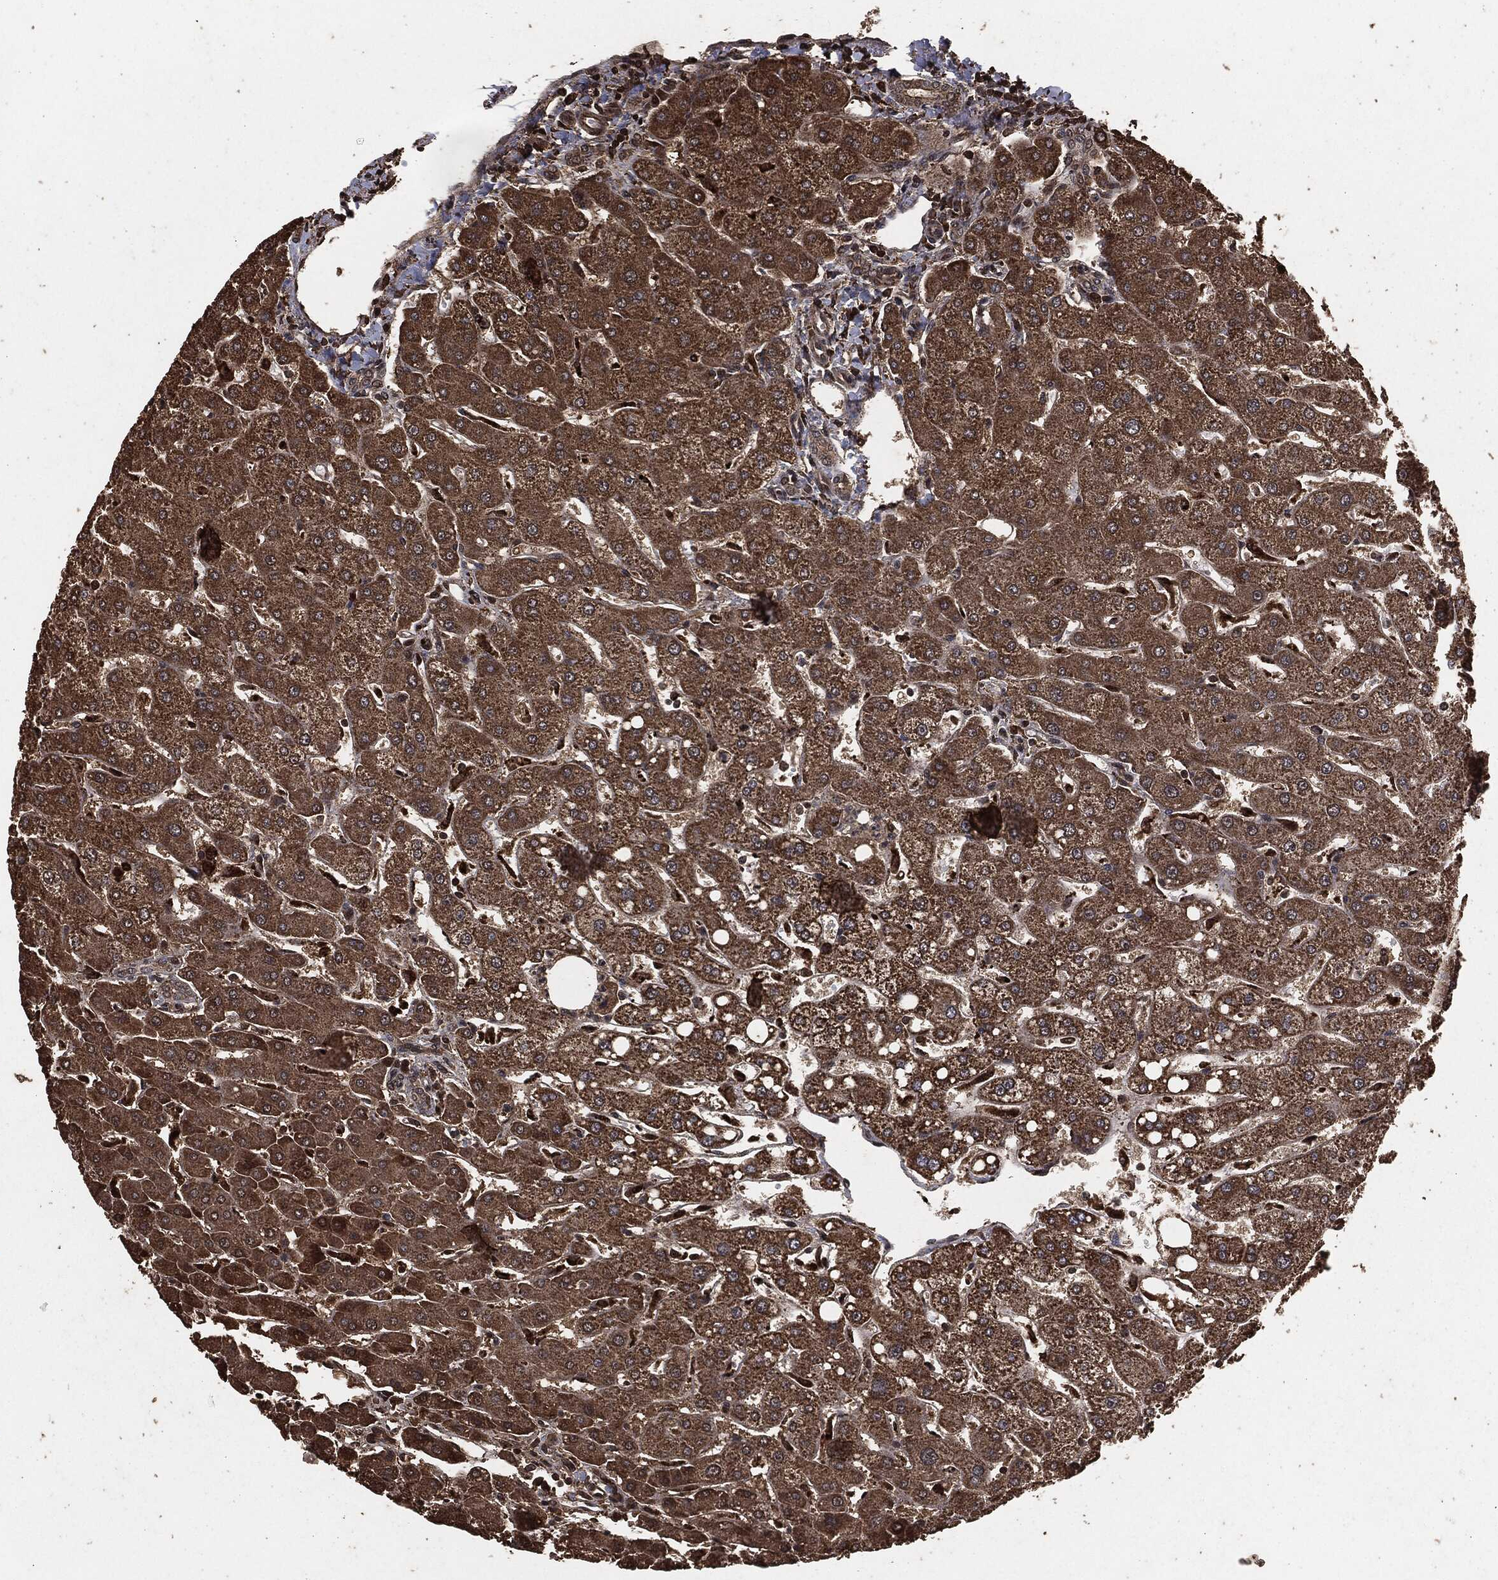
{"staining": {"intensity": "negative", "quantity": "none", "location": "none"}, "tissue": "liver", "cell_type": "Cholangiocytes", "image_type": "normal", "snomed": [{"axis": "morphology", "description": "Normal tissue, NOS"}, {"axis": "topography", "description": "Liver"}], "caption": "An IHC micrograph of benign liver is shown. There is no staining in cholangiocytes of liver. Brightfield microscopy of immunohistochemistry (IHC) stained with DAB (3,3'-diaminobenzidine) (brown) and hematoxylin (blue), captured at high magnification.", "gene": "EGFR", "patient": {"sex": "male", "age": 67}}